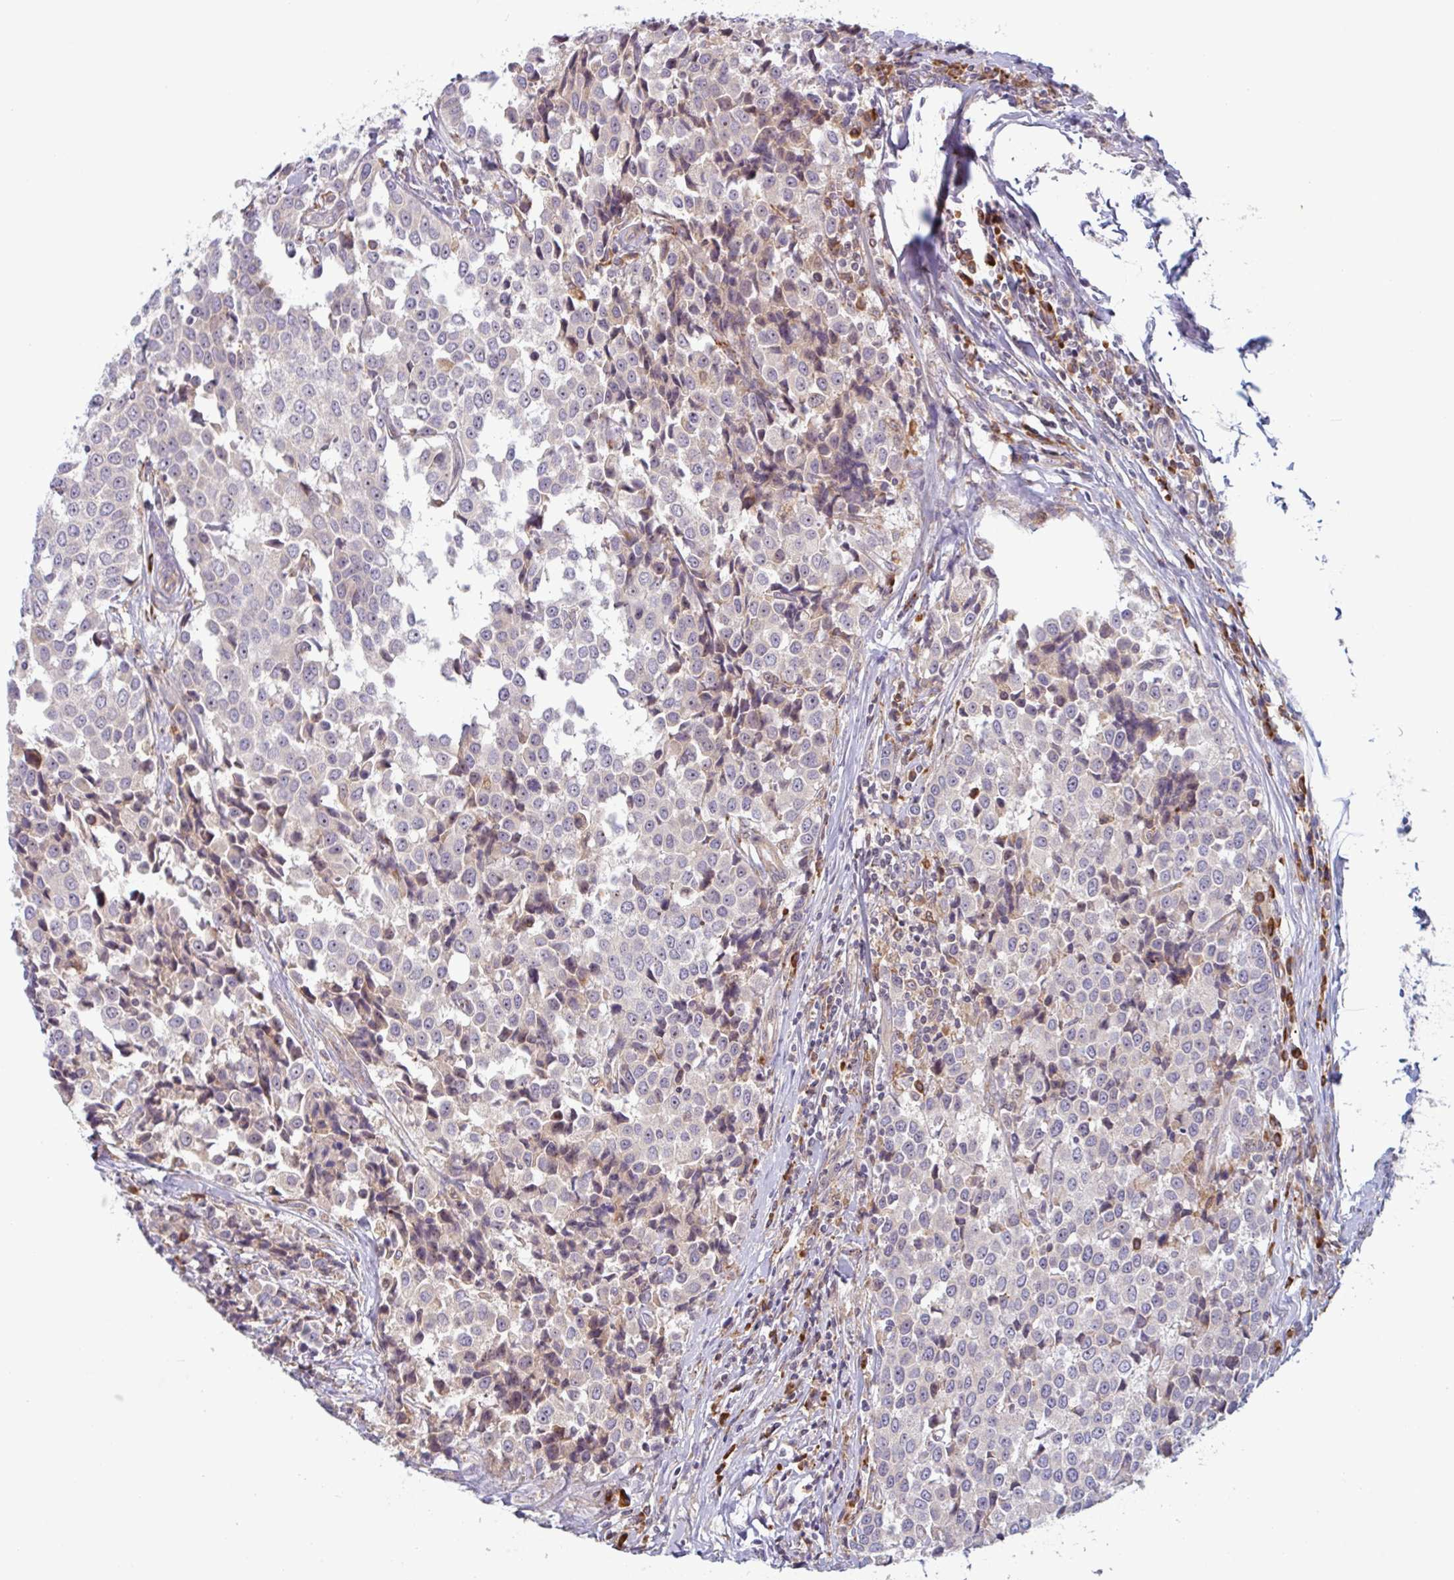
{"staining": {"intensity": "negative", "quantity": "none", "location": "none"}, "tissue": "breast cancer", "cell_type": "Tumor cells", "image_type": "cancer", "snomed": [{"axis": "morphology", "description": "Duct carcinoma"}, {"axis": "topography", "description": "Breast"}], "caption": "IHC of human breast cancer shows no expression in tumor cells. (DAB IHC with hematoxylin counter stain).", "gene": "RIT1", "patient": {"sex": "female", "age": 80}}